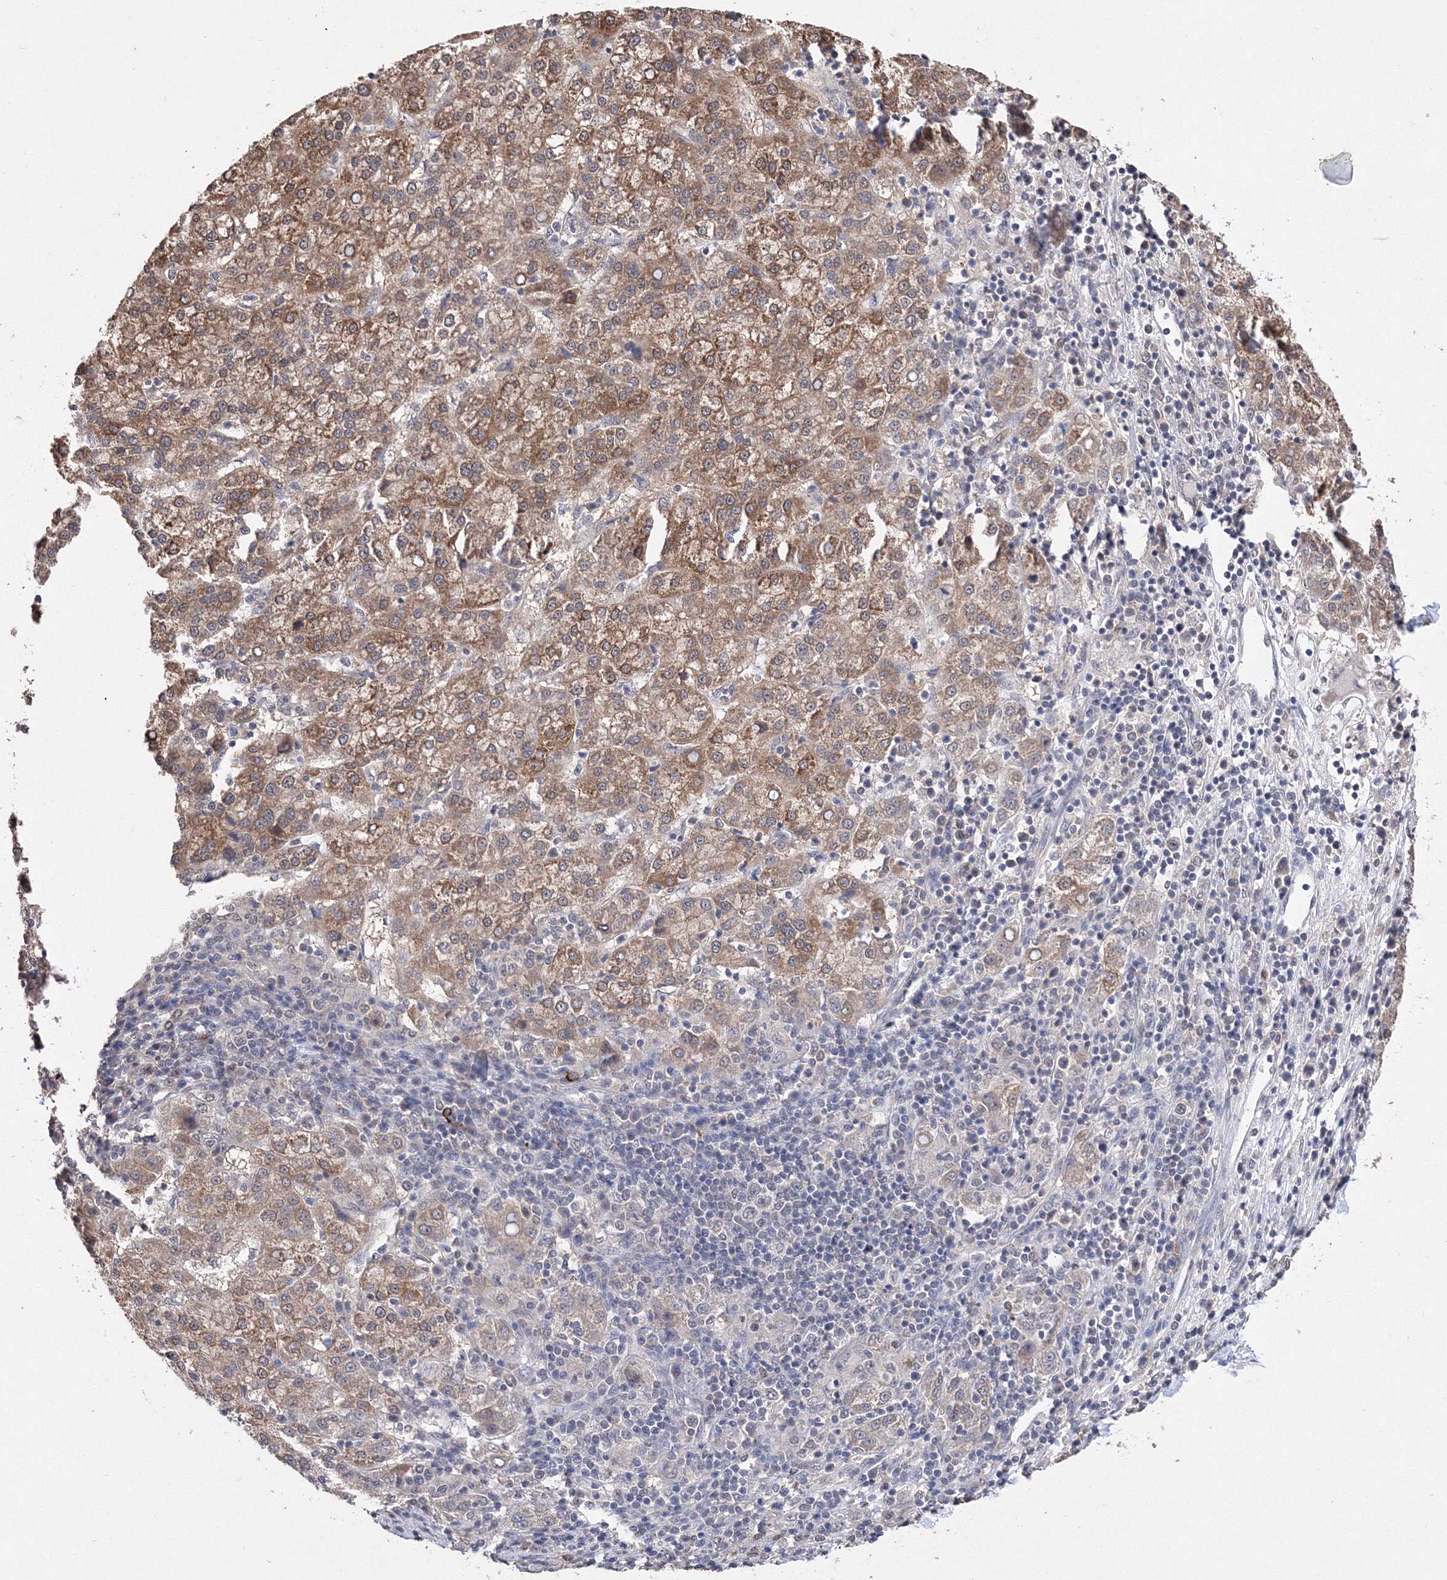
{"staining": {"intensity": "moderate", "quantity": ">75%", "location": "cytoplasmic/membranous"}, "tissue": "liver cancer", "cell_type": "Tumor cells", "image_type": "cancer", "snomed": [{"axis": "morphology", "description": "Carcinoma, Hepatocellular, NOS"}, {"axis": "topography", "description": "Liver"}], "caption": "This image exhibits liver cancer stained with immunohistochemistry to label a protein in brown. The cytoplasmic/membranous of tumor cells show moderate positivity for the protein. Nuclei are counter-stained blue.", "gene": "GPN1", "patient": {"sex": "female", "age": 58}}